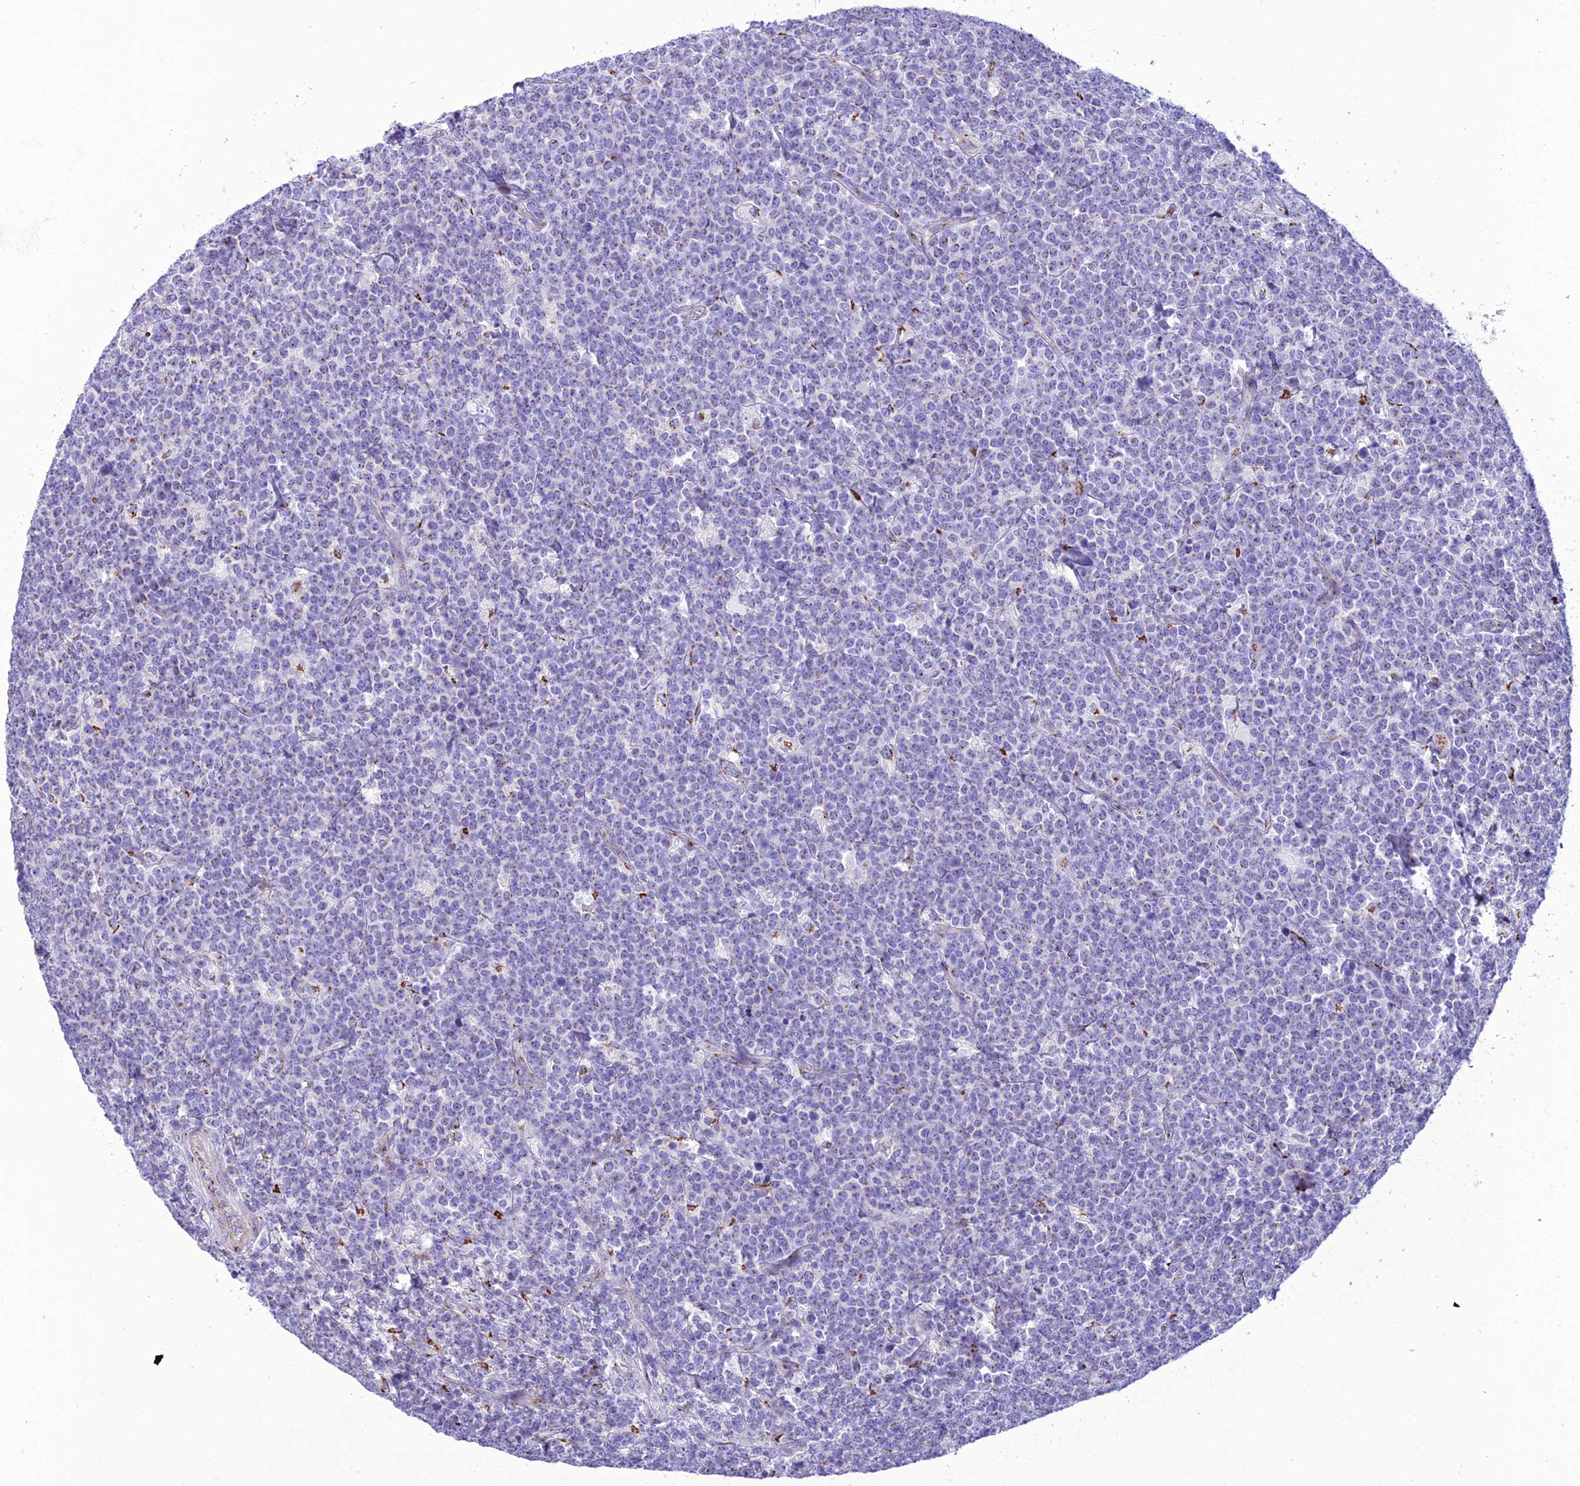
{"staining": {"intensity": "negative", "quantity": "none", "location": "none"}, "tissue": "lymphoma", "cell_type": "Tumor cells", "image_type": "cancer", "snomed": [{"axis": "morphology", "description": "Malignant lymphoma, non-Hodgkin's type, High grade"}, {"axis": "topography", "description": "Small intestine"}], "caption": "Malignant lymphoma, non-Hodgkin's type (high-grade) was stained to show a protein in brown. There is no significant positivity in tumor cells.", "gene": "GOLM2", "patient": {"sex": "male", "age": 8}}